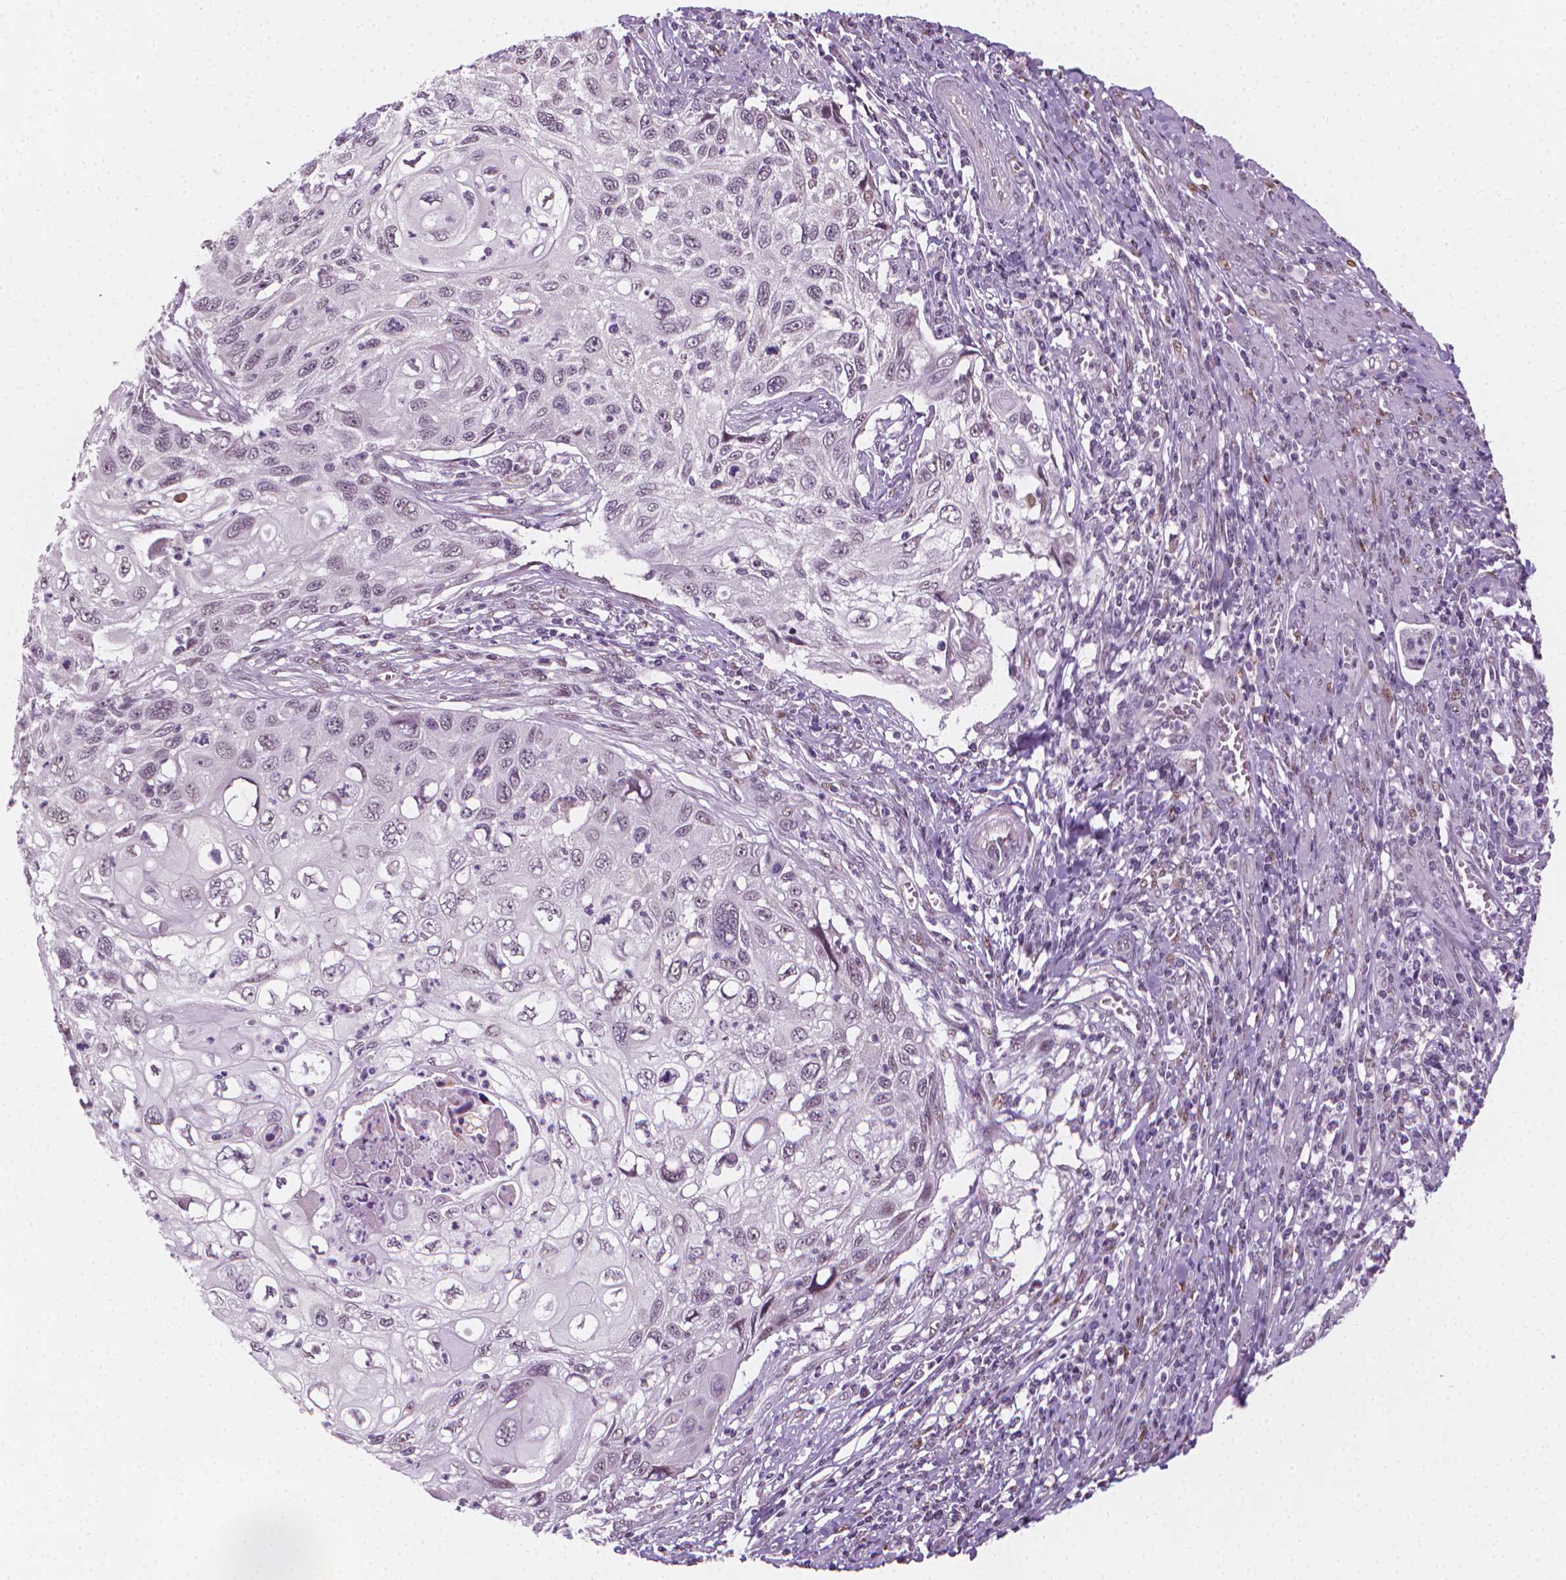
{"staining": {"intensity": "negative", "quantity": "none", "location": "none"}, "tissue": "cervical cancer", "cell_type": "Tumor cells", "image_type": "cancer", "snomed": [{"axis": "morphology", "description": "Squamous cell carcinoma, NOS"}, {"axis": "topography", "description": "Cervix"}], "caption": "The photomicrograph displays no staining of tumor cells in cervical squamous cell carcinoma.", "gene": "CDKN1C", "patient": {"sex": "female", "age": 70}}